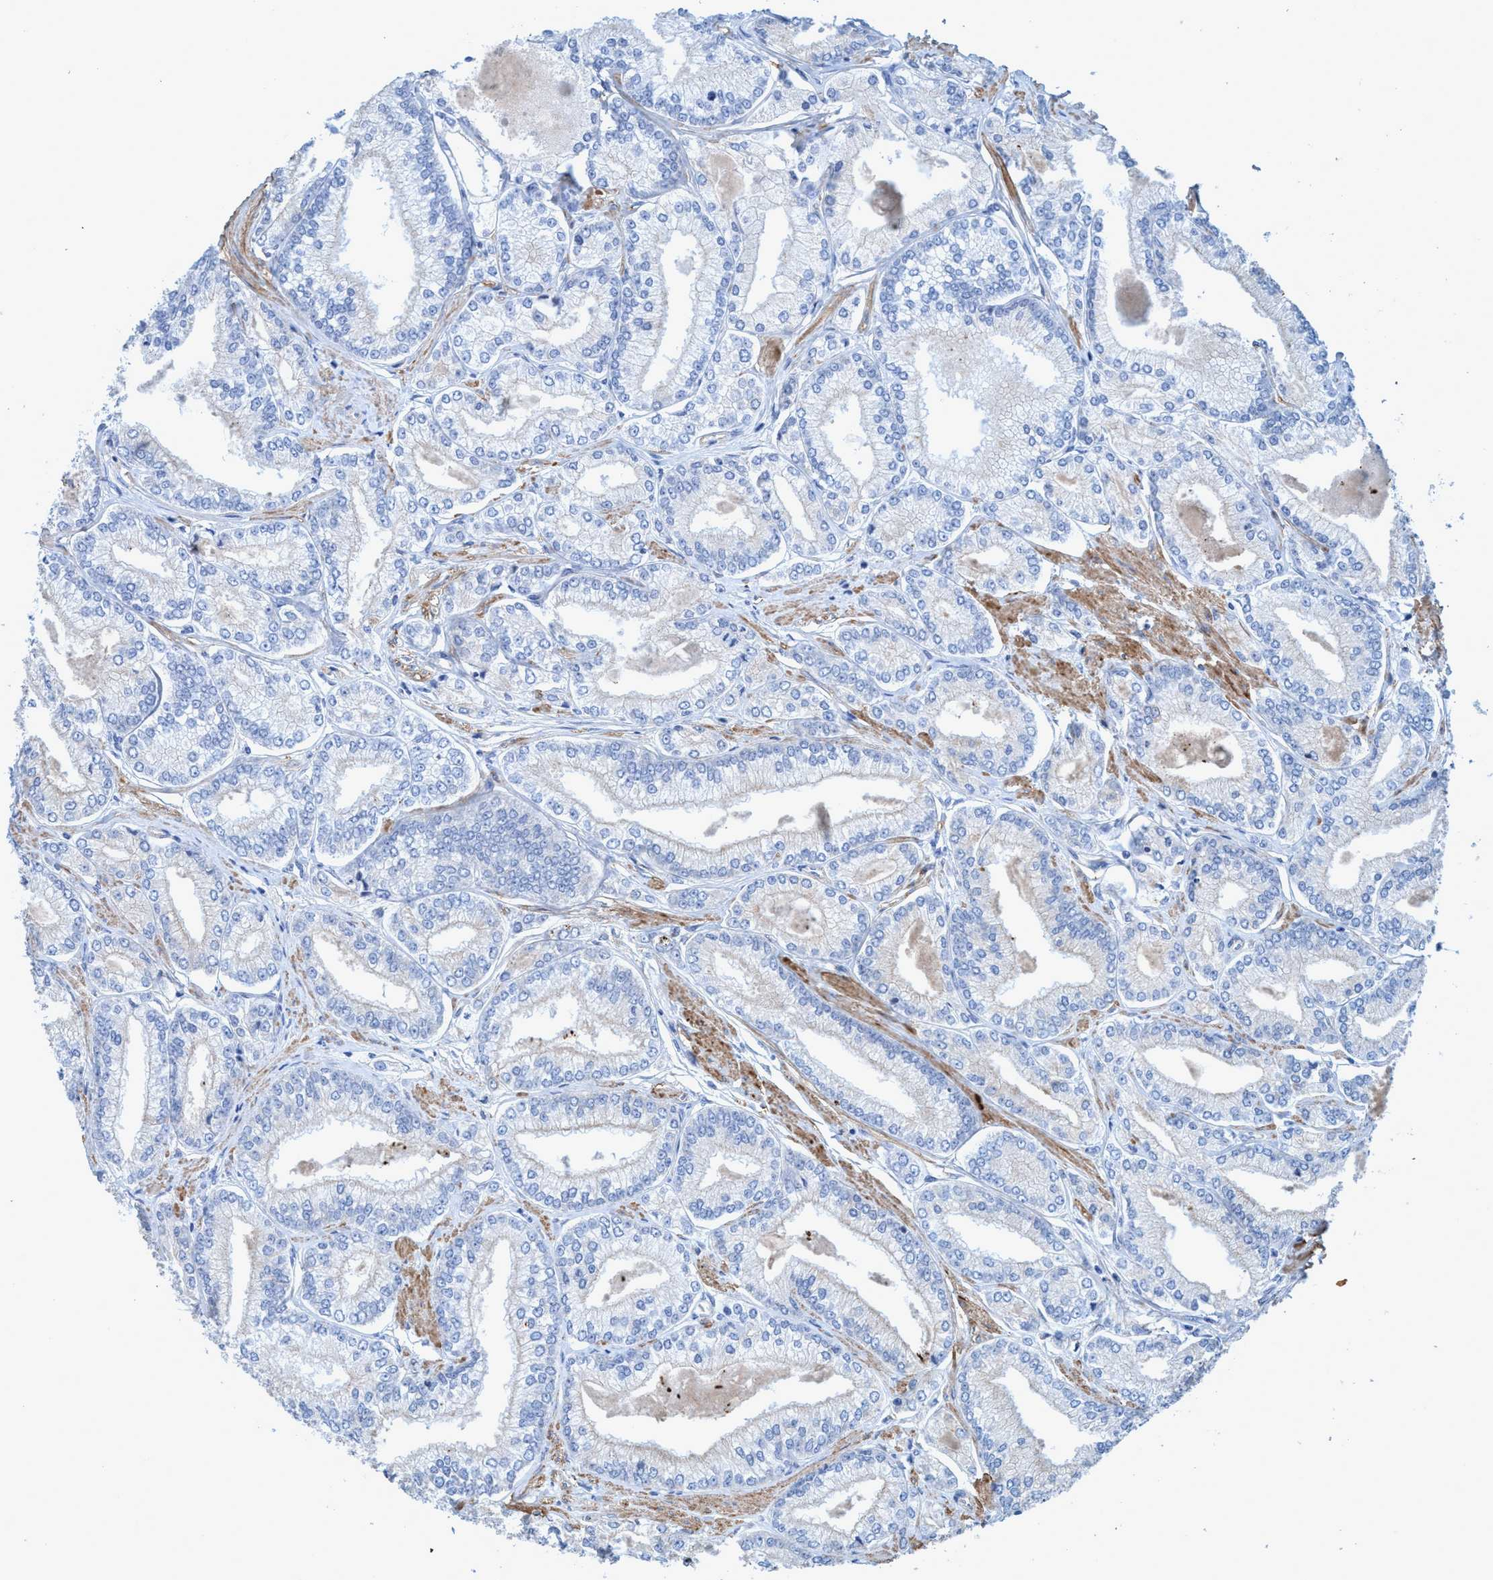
{"staining": {"intensity": "negative", "quantity": "none", "location": "none"}, "tissue": "prostate cancer", "cell_type": "Tumor cells", "image_type": "cancer", "snomed": [{"axis": "morphology", "description": "Adenocarcinoma, Low grade"}, {"axis": "topography", "description": "Prostate"}], "caption": "Protein analysis of adenocarcinoma (low-grade) (prostate) shows no significant positivity in tumor cells. (Immunohistochemistry (ihc), brightfield microscopy, high magnification).", "gene": "GULP1", "patient": {"sex": "male", "age": 52}}